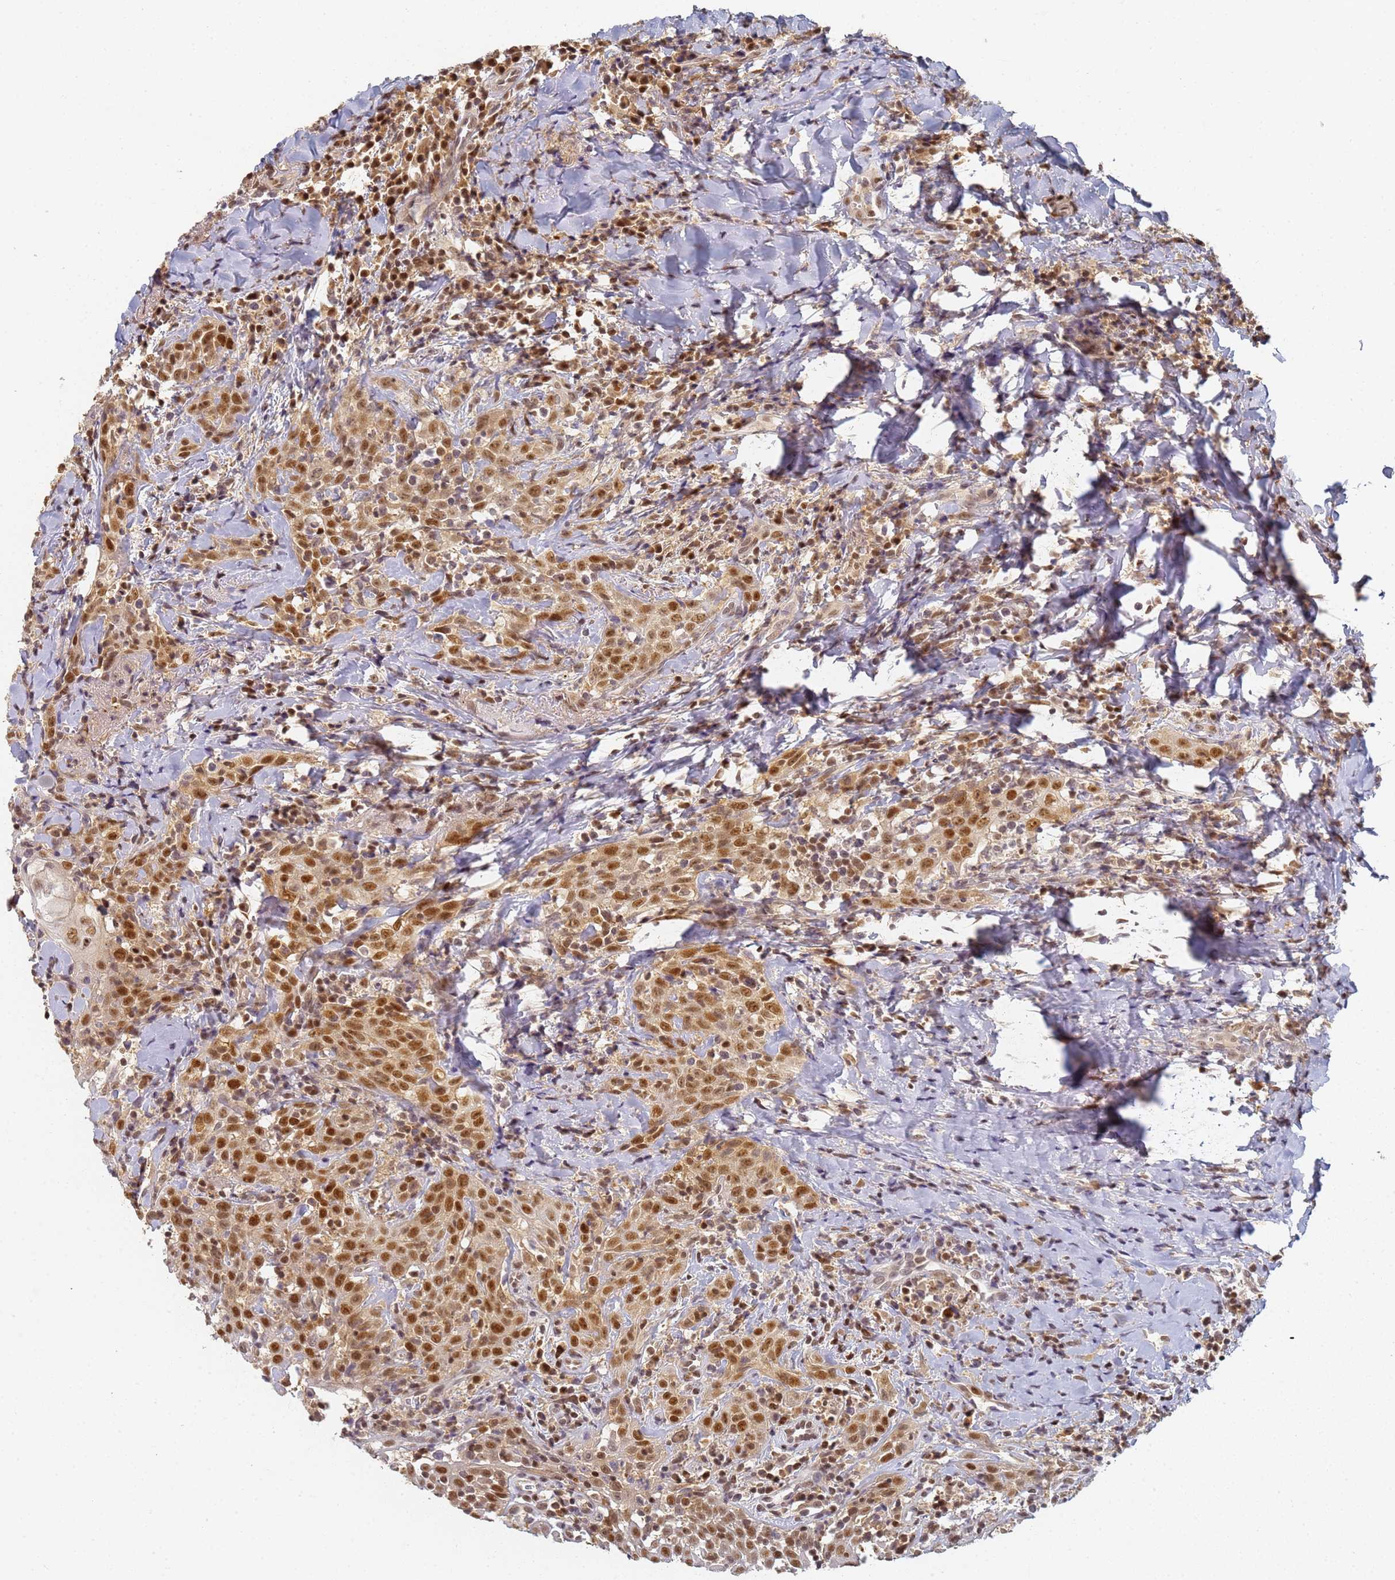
{"staining": {"intensity": "moderate", "quantity": ">75%", "location": "nuclear"}, "tissue": "head and neck cancer", "cell_type": "Tumor cells", "image_type": "cancer", "snomed": [{"axis": "morphology", "description": "Squamous cell carcinoma, NOS"}, {"axis": "topography", "description": "Head-Neck"}], "caption": "Approximately >75% of tumor cells in human head and neck cancer show moderate nuclear protein expression as visualized by brown immunohistochemical staining.", "gene": "HMCES", "patient": {"sex": "female", "age": 70}}